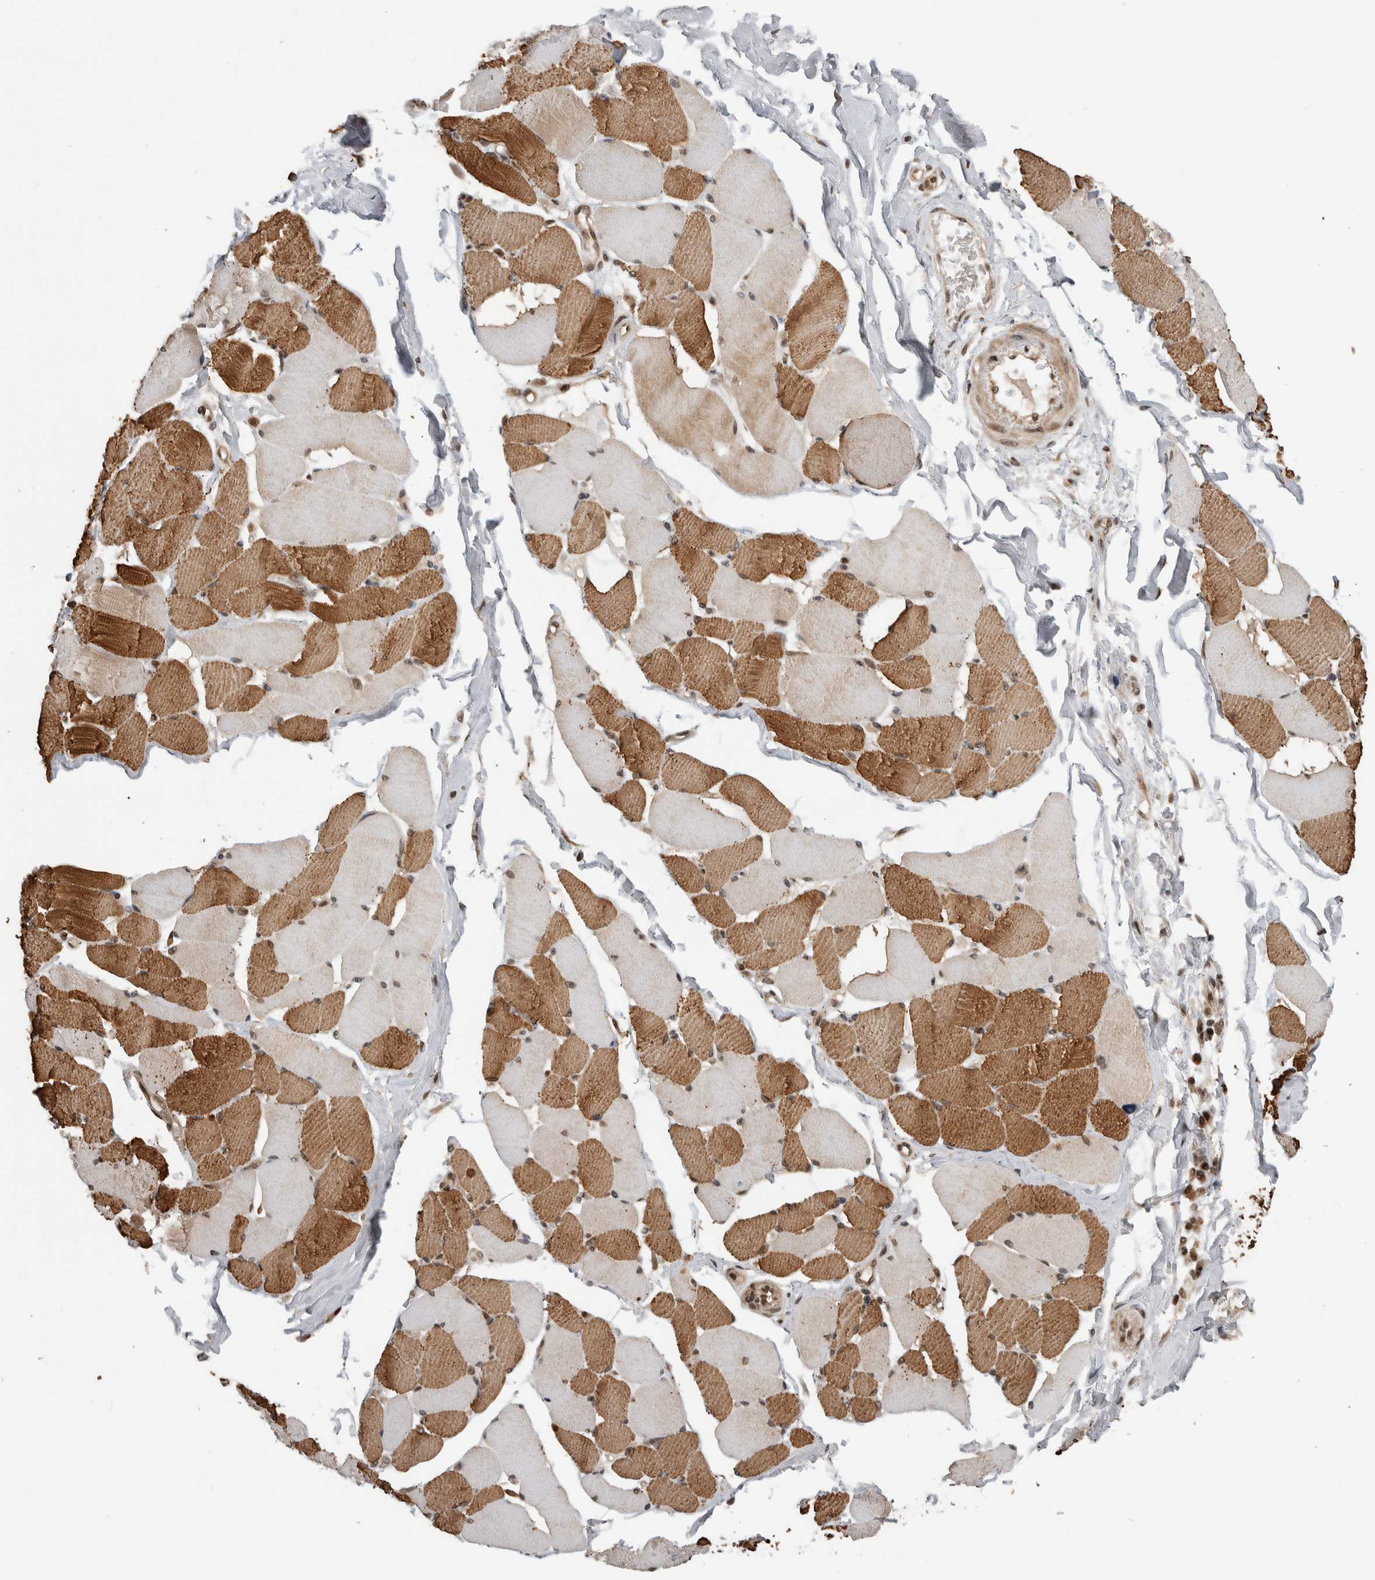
{"staining": {"intensity": "moderate", "quantity": ">75%", "location": "cytoplasmic/membranous"}, "tissue": "skeletal muscle", "cell_type": "Myocytes", "image_type": "normal", "snomed": [{"axis": "morphology", "description": "Normal tissue, NOS"}, {"axis": "topography", "description": "Skin"}, {"axis": "topography", "description": "Skeletal muscle"}], "caption": "High-power microscopy captured an immunohistochemistry (IHC) photomicrograph of normal skeletal muscle, revealing moderate cytoplasmic/membranous staining in approximately >75% of myocytes.", "gene": "CPSF2", "patient": {"sex": "male", "age": 83}}